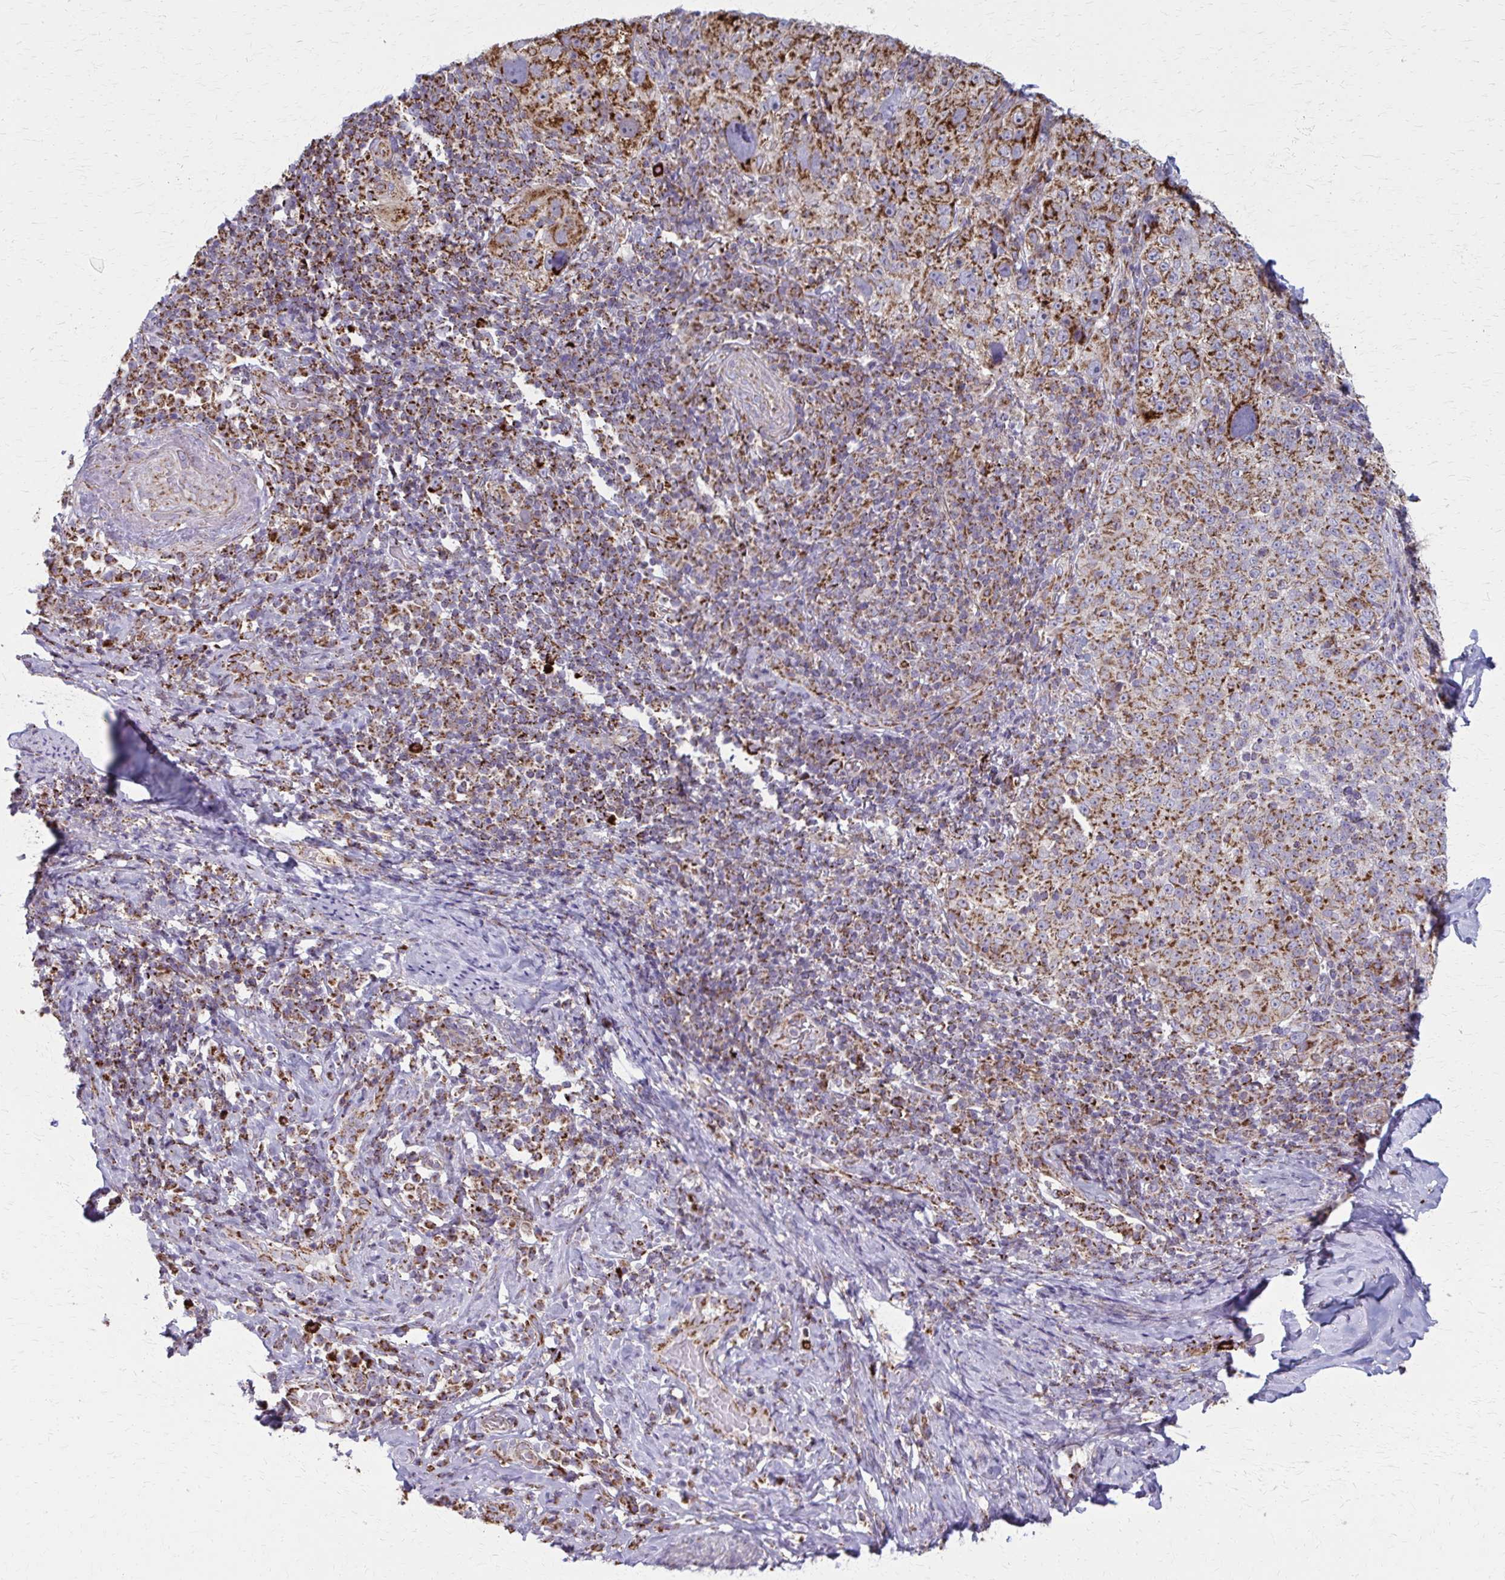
{"staining": {"intensity": "strong", "quantity": ">75%", "location": "cytoplasmic/membranous"}, "tissue": "cervical cancer", "cell_type": "Tumor cells", "image_type": "cancer", "snomed": [{"axis": "morphology", "description": "Squamous cell carcinoma, NOS"}, {"axis": "topography", "description": "Cervix"}], "caption": "There is high levels of strong cytoplasmic/membranous staining in tumor cells of cervical cancer (squamous cell carcinoma), as demonstrated by immunohistochemical staining (brown color).", "gene": "TVP23A", "patient": {"sex": "female", "age": 75}}